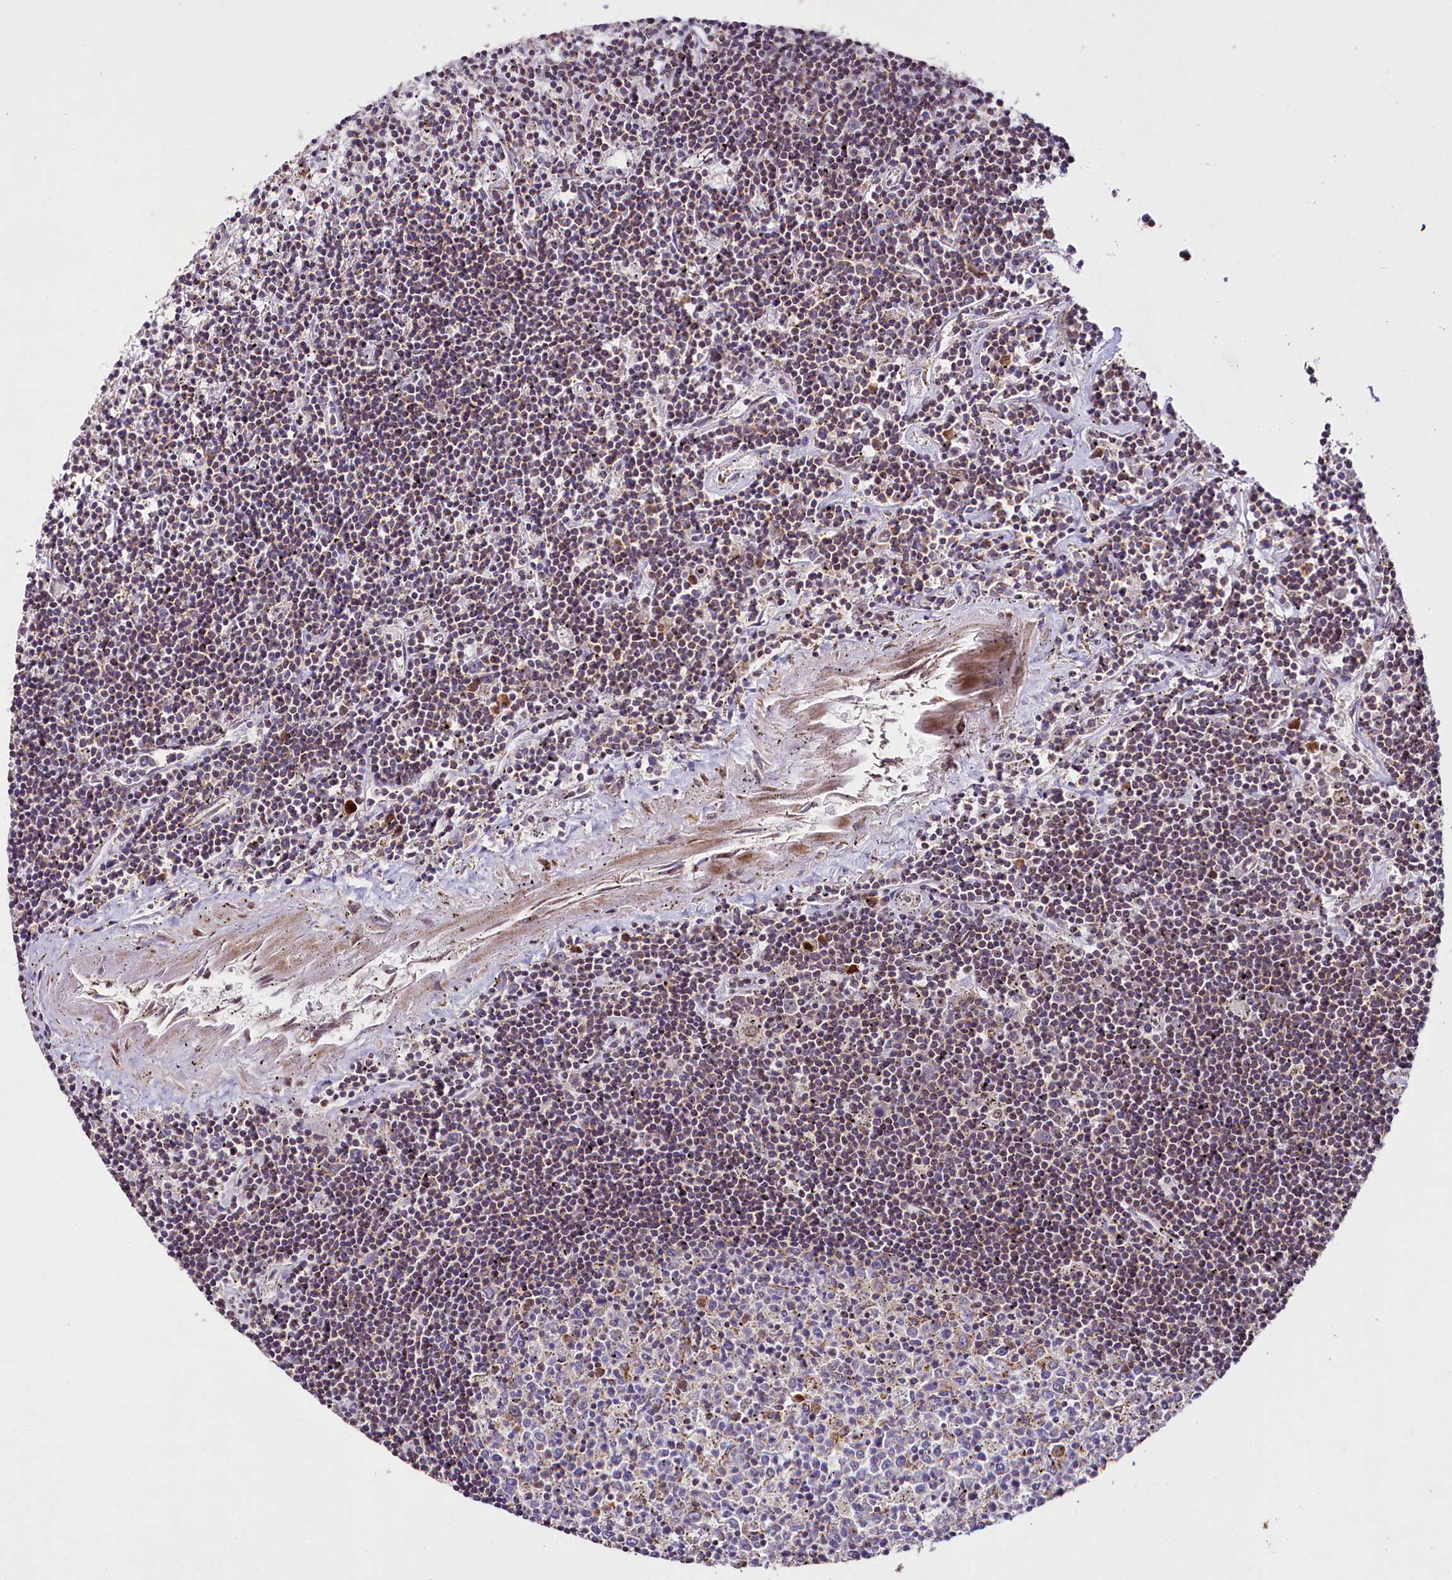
{"staining": {"intensity": "weak", "quantity": "25%-75%", "location": "cytoplasmic/membranous"}, "tissue": "lymphoma", "cell_type": "Tumor cells", "image_type": "cancer", "snomed": [{"axis": "morphology", "description": "Malignant lymphoma, non-Hodgkin's type, Low grade"}, {"axis": "topography", "description": "Spleen"}], "caption": "Malignant lymphoma, non-Hodgkin's type (low-grade) stained for a protein (brown) shows weak cytoplasmic/membranous positive expression in about 25%-75% of tumor cells.", "gene": "PDE6D", "patient": {"sex": "male", "age": 76}}